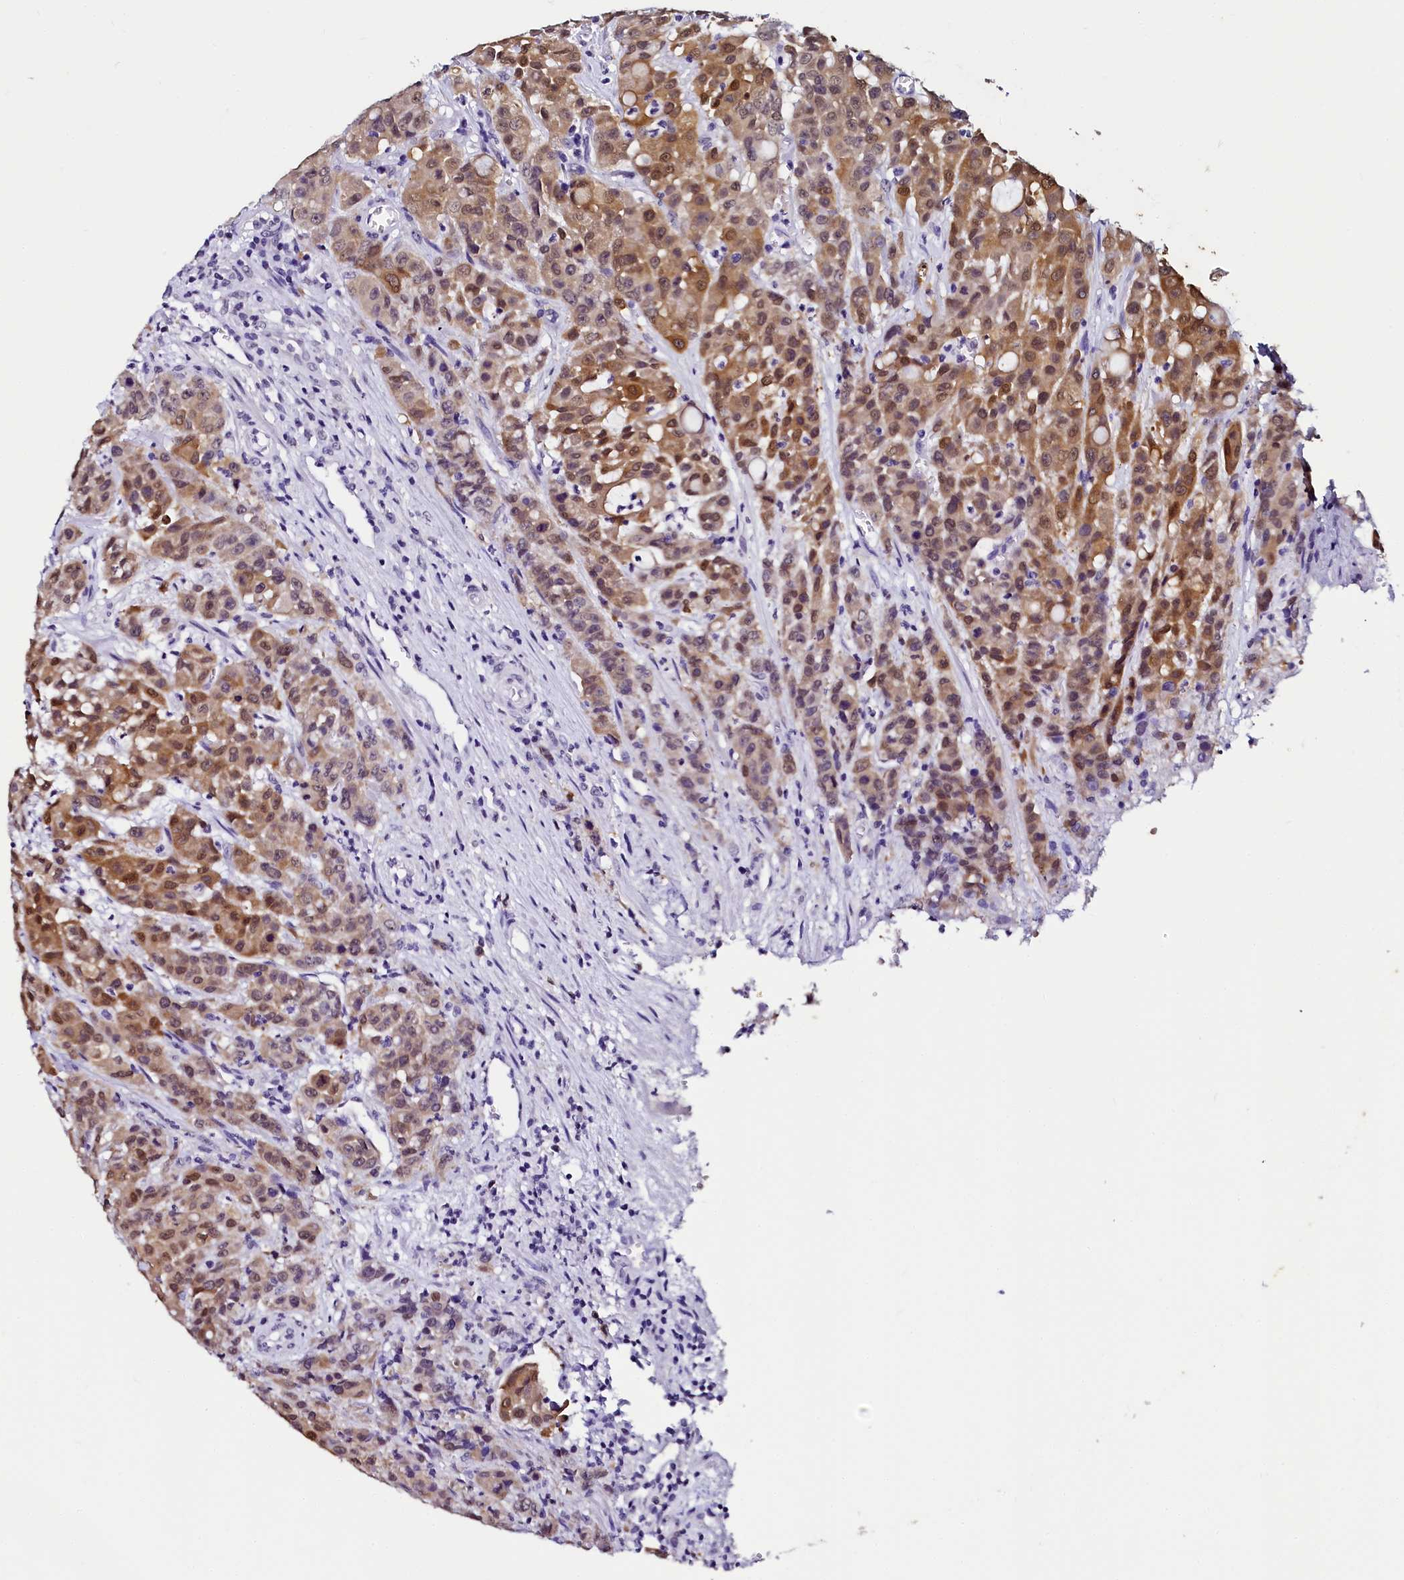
{"staining": {"intensity": "moderate", "quantity": ">75%", "location": "cytoplasmic/membranous,nuclear"}, "tissue": "colorectal cancer", "cell_type": "Tumor cells", "image_type": "cancer", "snomed": [{"axis": "morphology", "description": "Adenocarcinoma, NOS"}, {"axis": "topography", "description": "Colon"}], "caption": "Brown immunohistochemical staining in colorectal cancer displays moderate cytoplasmic/membranous and nuclear staining in about >75% of tumor cells. (IHC, brightfield microscopy, high magnification).", "gene": "SORD", "patient": {"sex": "male", "age": 62}}